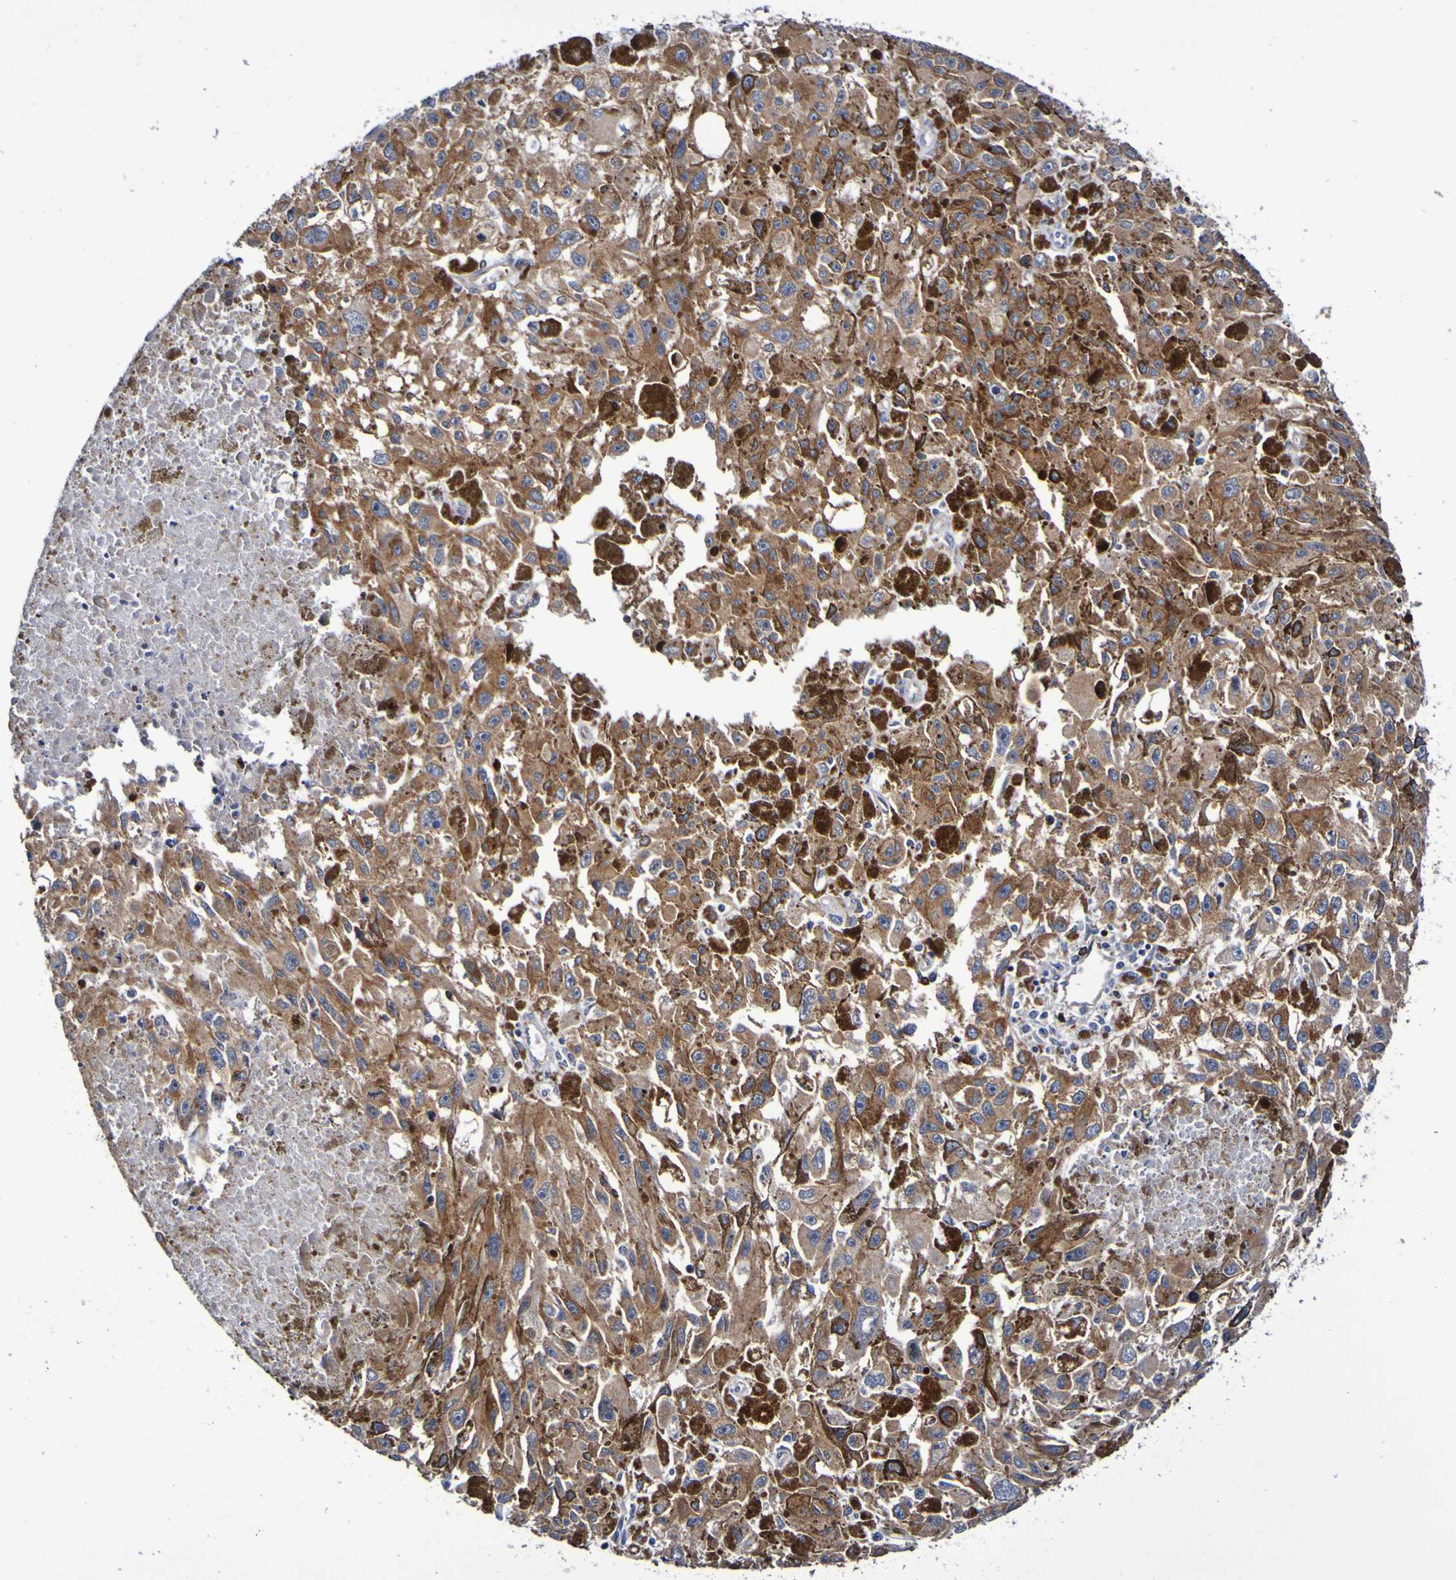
{"staining": {"intensity": "strong", "quantity": ">75%", "location": "cytoplasmic/membranous"}, "tissue": "melanoma", "cell_type": "Tumor cells", "image_type": "cancer", "snomed": [{"axis": "morphology", "description": "Malignant melanoma, NOS"}, {"axis": "topography", "description": "Skin"}], "caption": "The immunohistochemical stain highlights strong cytoplasmic/membranous staining in tumor cells of melanoma tissue. Immunohistochemistry (ihc) stains the protein in brown and the nuclei are stained blue.", "gene": "GJB1", "patient": {"sex": "female", "age": 104}}